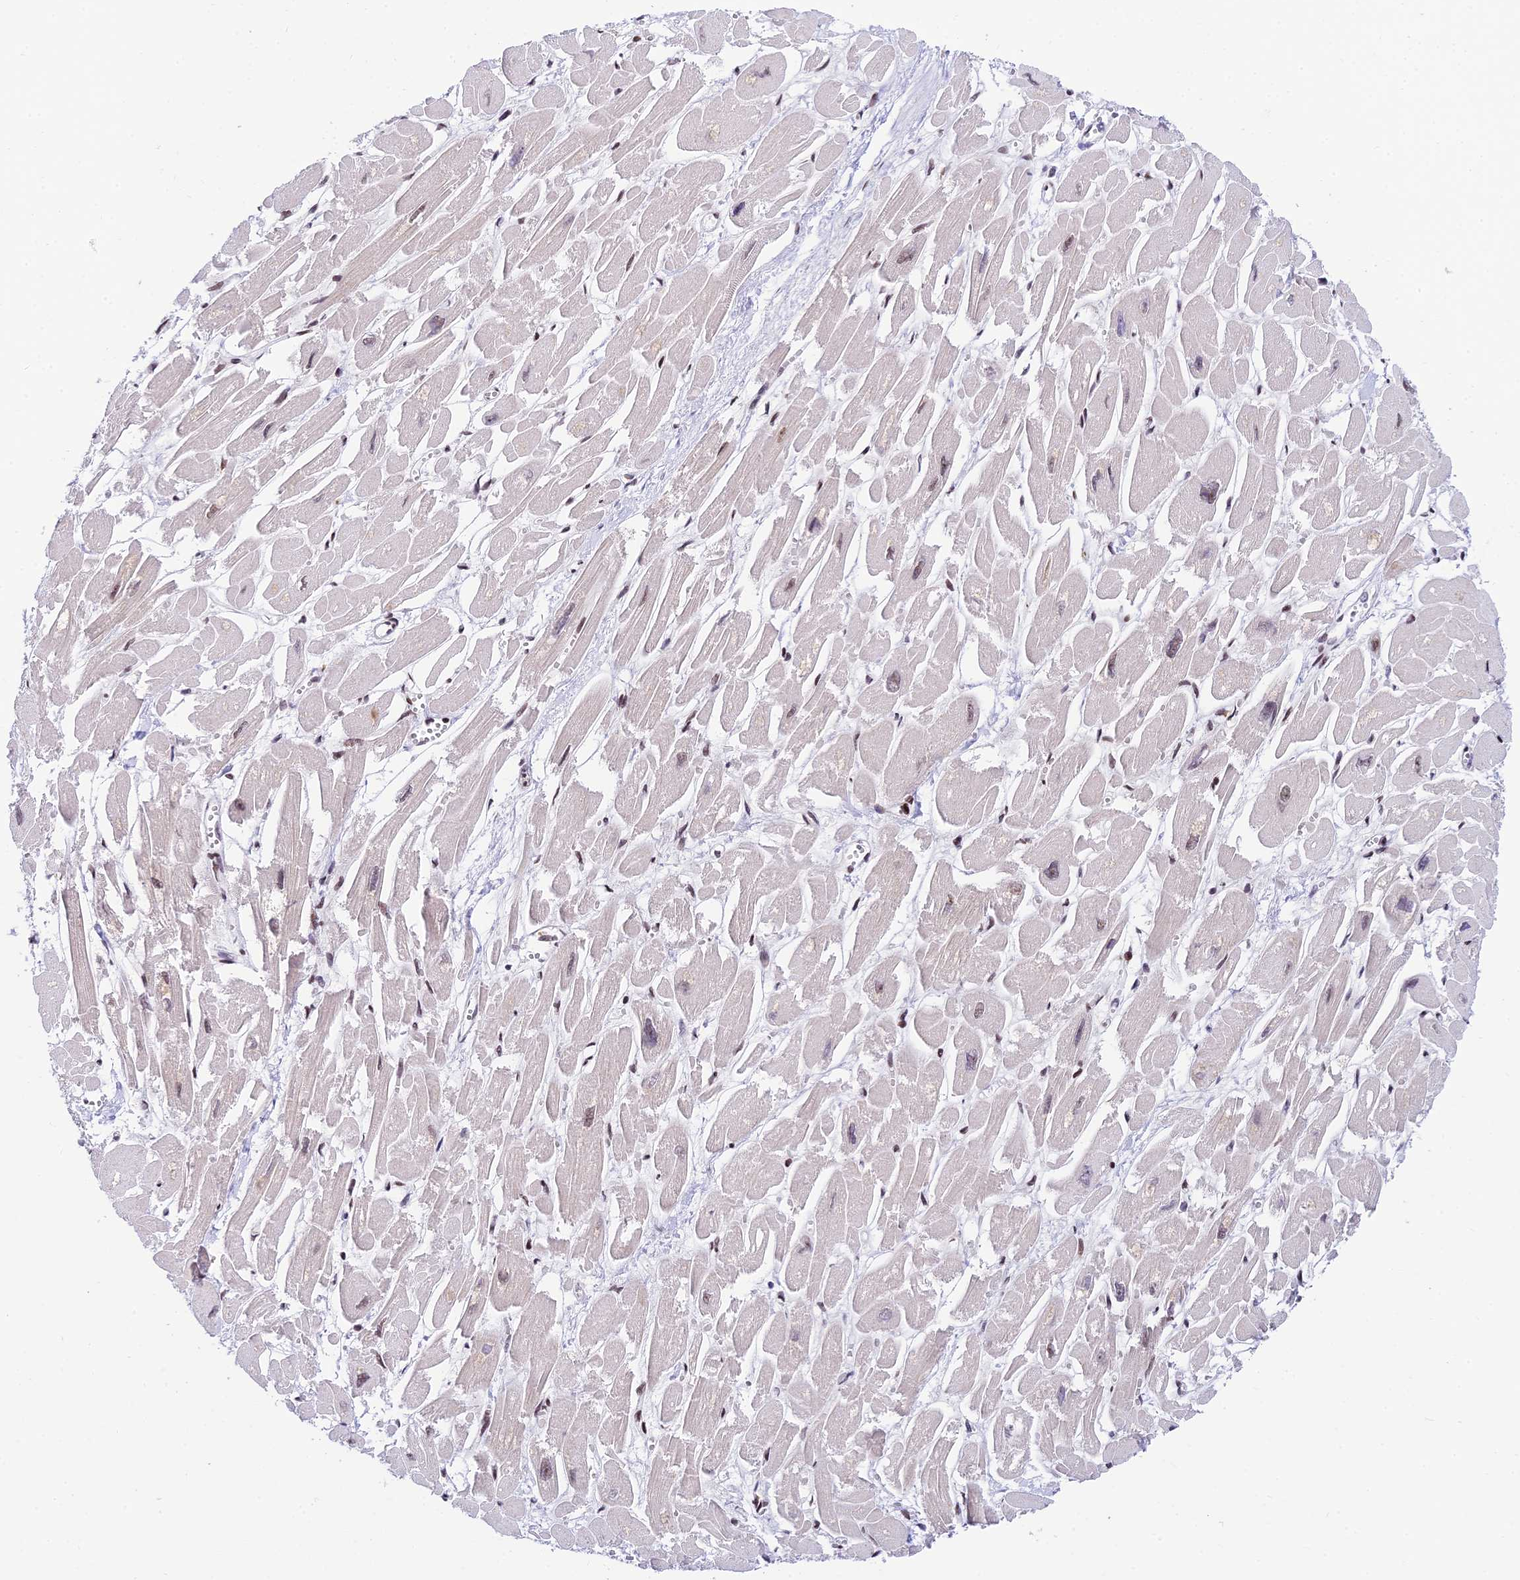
{"staining": {"intensity": "moderate", "quantity": "25%-75%", "location": "nuclear"}, "tissue": "heart muscle", "cell_type": "Cardiomyocytes", "image_type": "normal", "snomed": [{"axis": "morphology", "description": "Normal tissue, NOS"}, {"axis": "topography", "description": "Heart"}], "caption": "Brown immunohistochemical staining in benign human heart muscle displays moderate nuclear positivity in about 25%-75% of cardiomyocytes.", "gene": "USP22", "patient": {"sex": "male", "age": 54}}